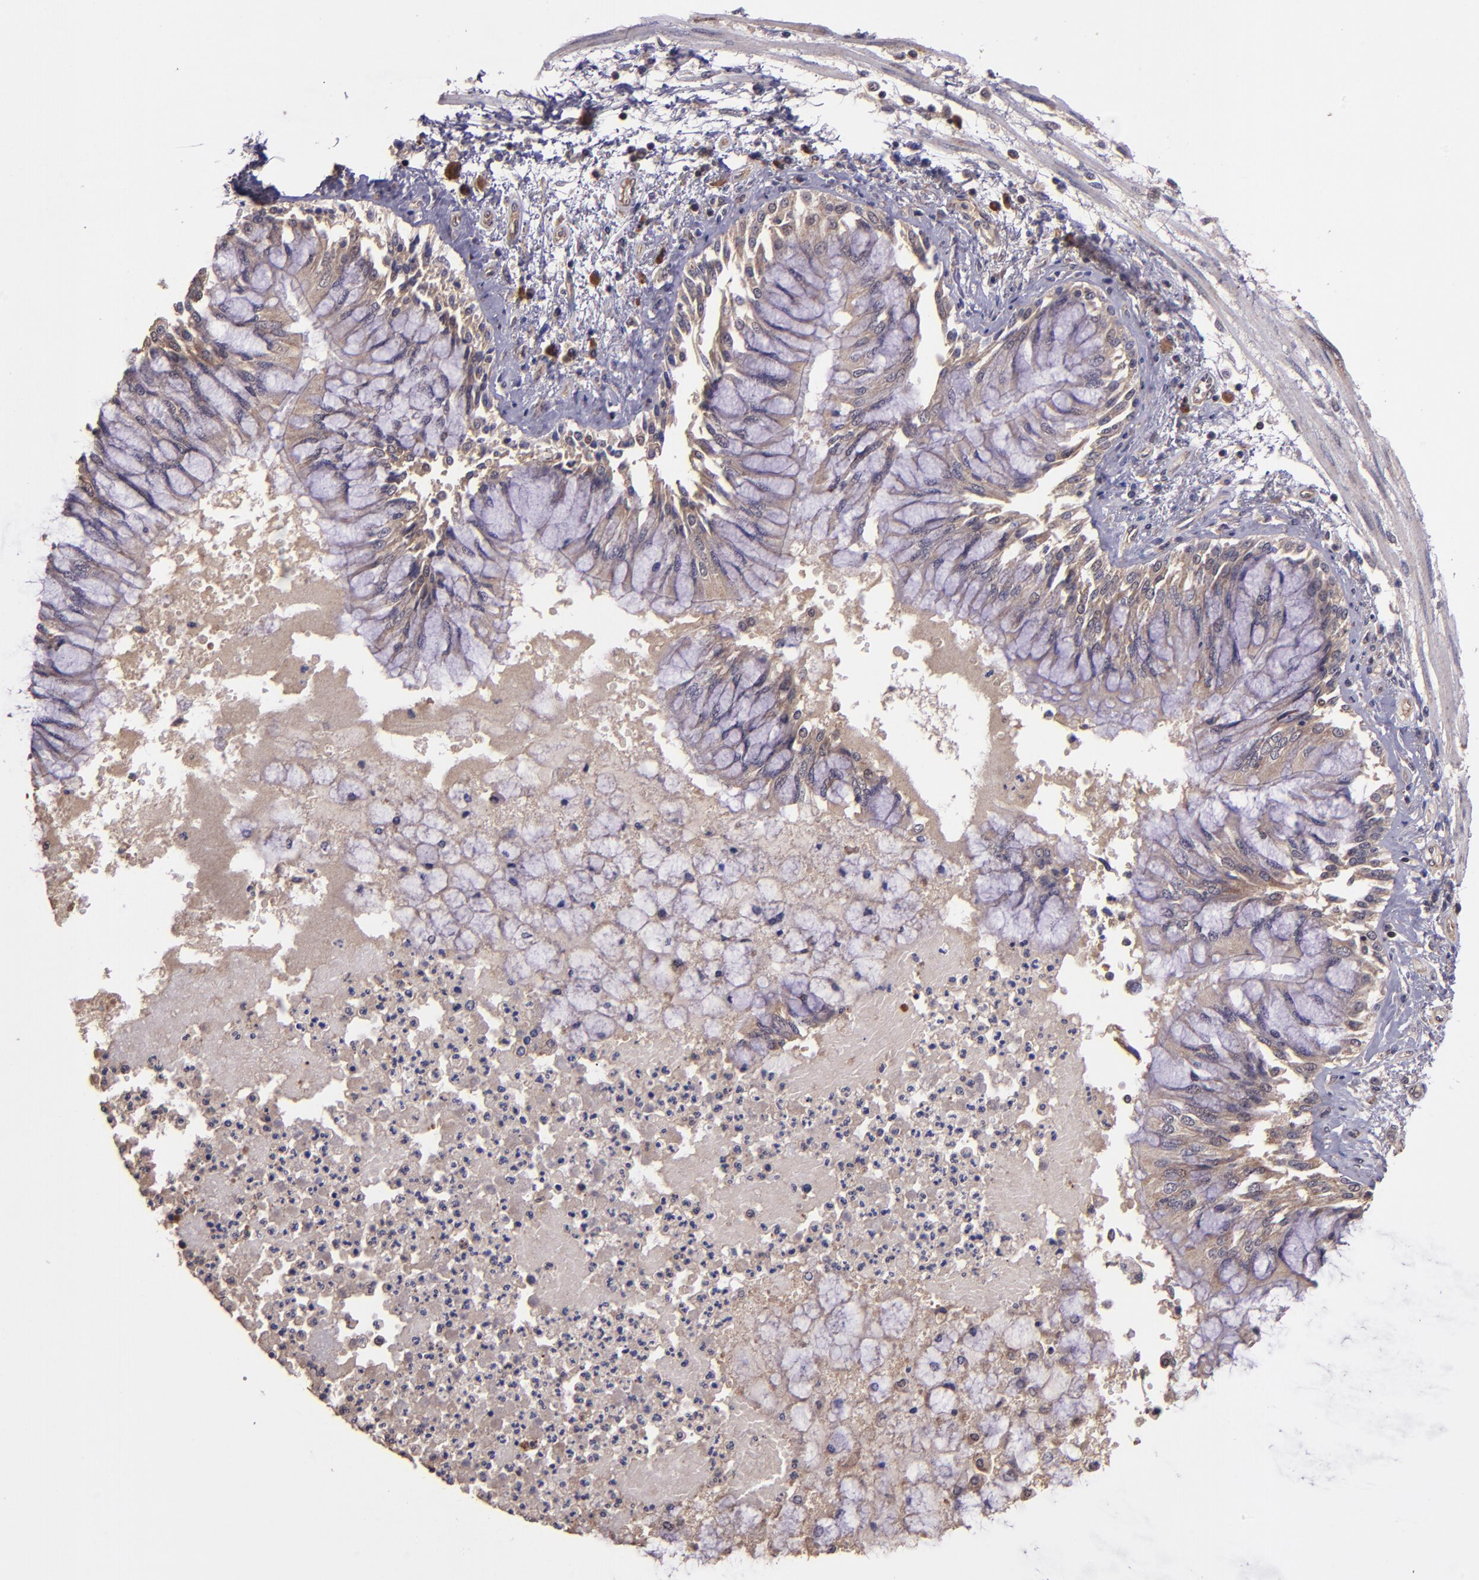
{"staining": {"intensity": "strong", "quantity": ">75%", "location": "cytoplasmic/membranous"}, "tissue": "bronchus", "cell_type": "Respiratory epithelial cells", "image_type": "normal", "snomed": [{"axis": "morphology", "description": "Normal tissue, NOS"}, {"axis": "topography", "description": "Cartilage tissue"}, {"axis": "topography", "description": "Bronchus"}, {"axis": "topography", "description": "Lung"}], "caption": "DAB immunohistochemical staining of unremarkable human bronchus exhibits strong cytoplasmic/membranous protein positivity in approximately >75% of respiratory epithelial cells.", "gene": "USP51", "patient": {"sex": "female", "age": 49}}